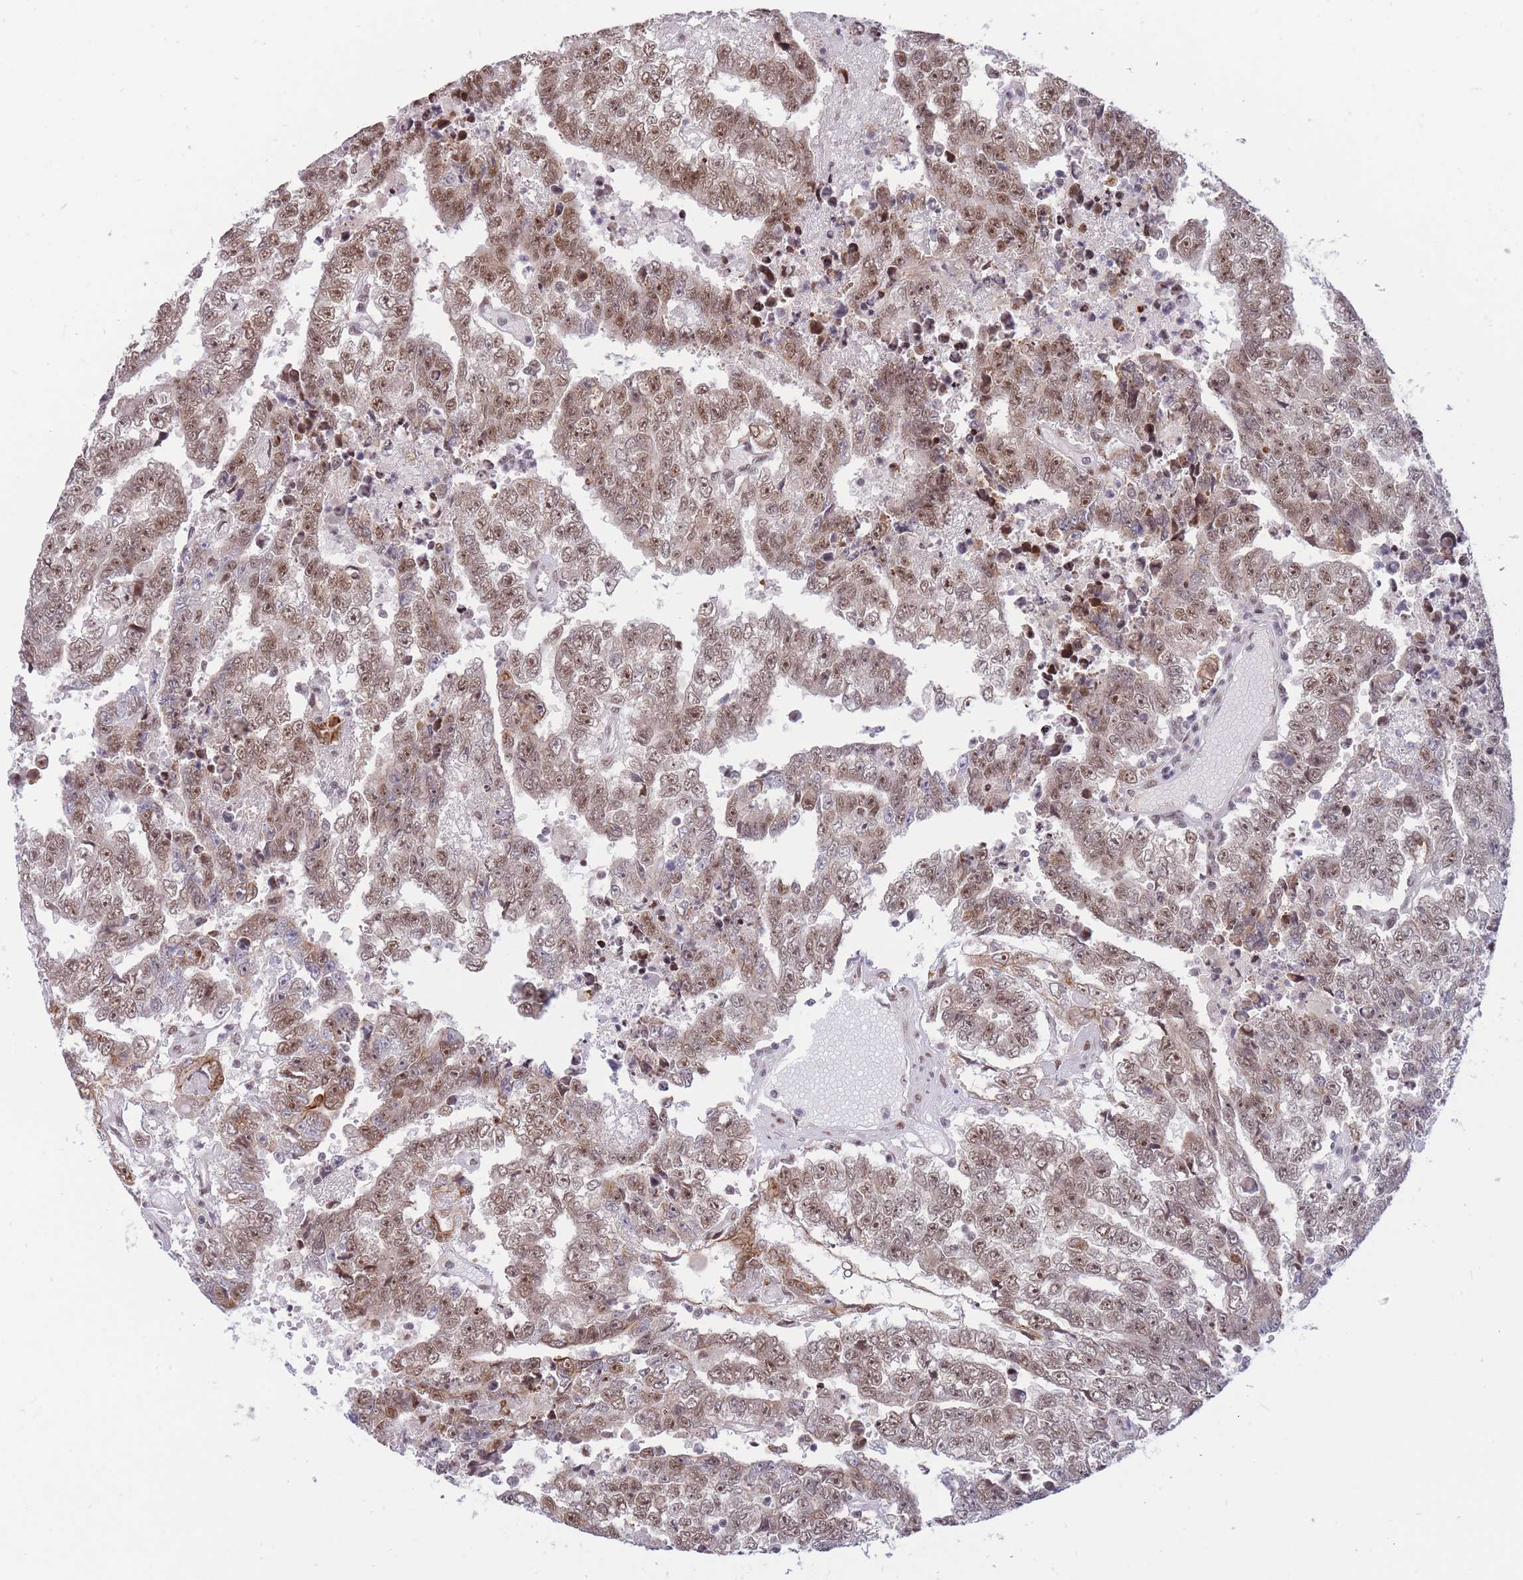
{"staining": {"intensity": "moderate", "quantity": ">75%", "location": "nuclear"}, "tissue": "testis cancer", "cell_type": "Tumor cells", "image_type": "cancer", "snomed": [{"axis": "morphology", "description": "Carcinoma, Embryonal, NOS"}, {"axis": "topography", "description": "Testis"}], "caption": "Testis cancer (embryonal carcinoma) tissue exhibits moderate nuclear staining in about >75% of tumor cells, visualized by immunohistochemistry.", "gene": "TARBP2", "patient": {"sex": "male", "age": 25}}